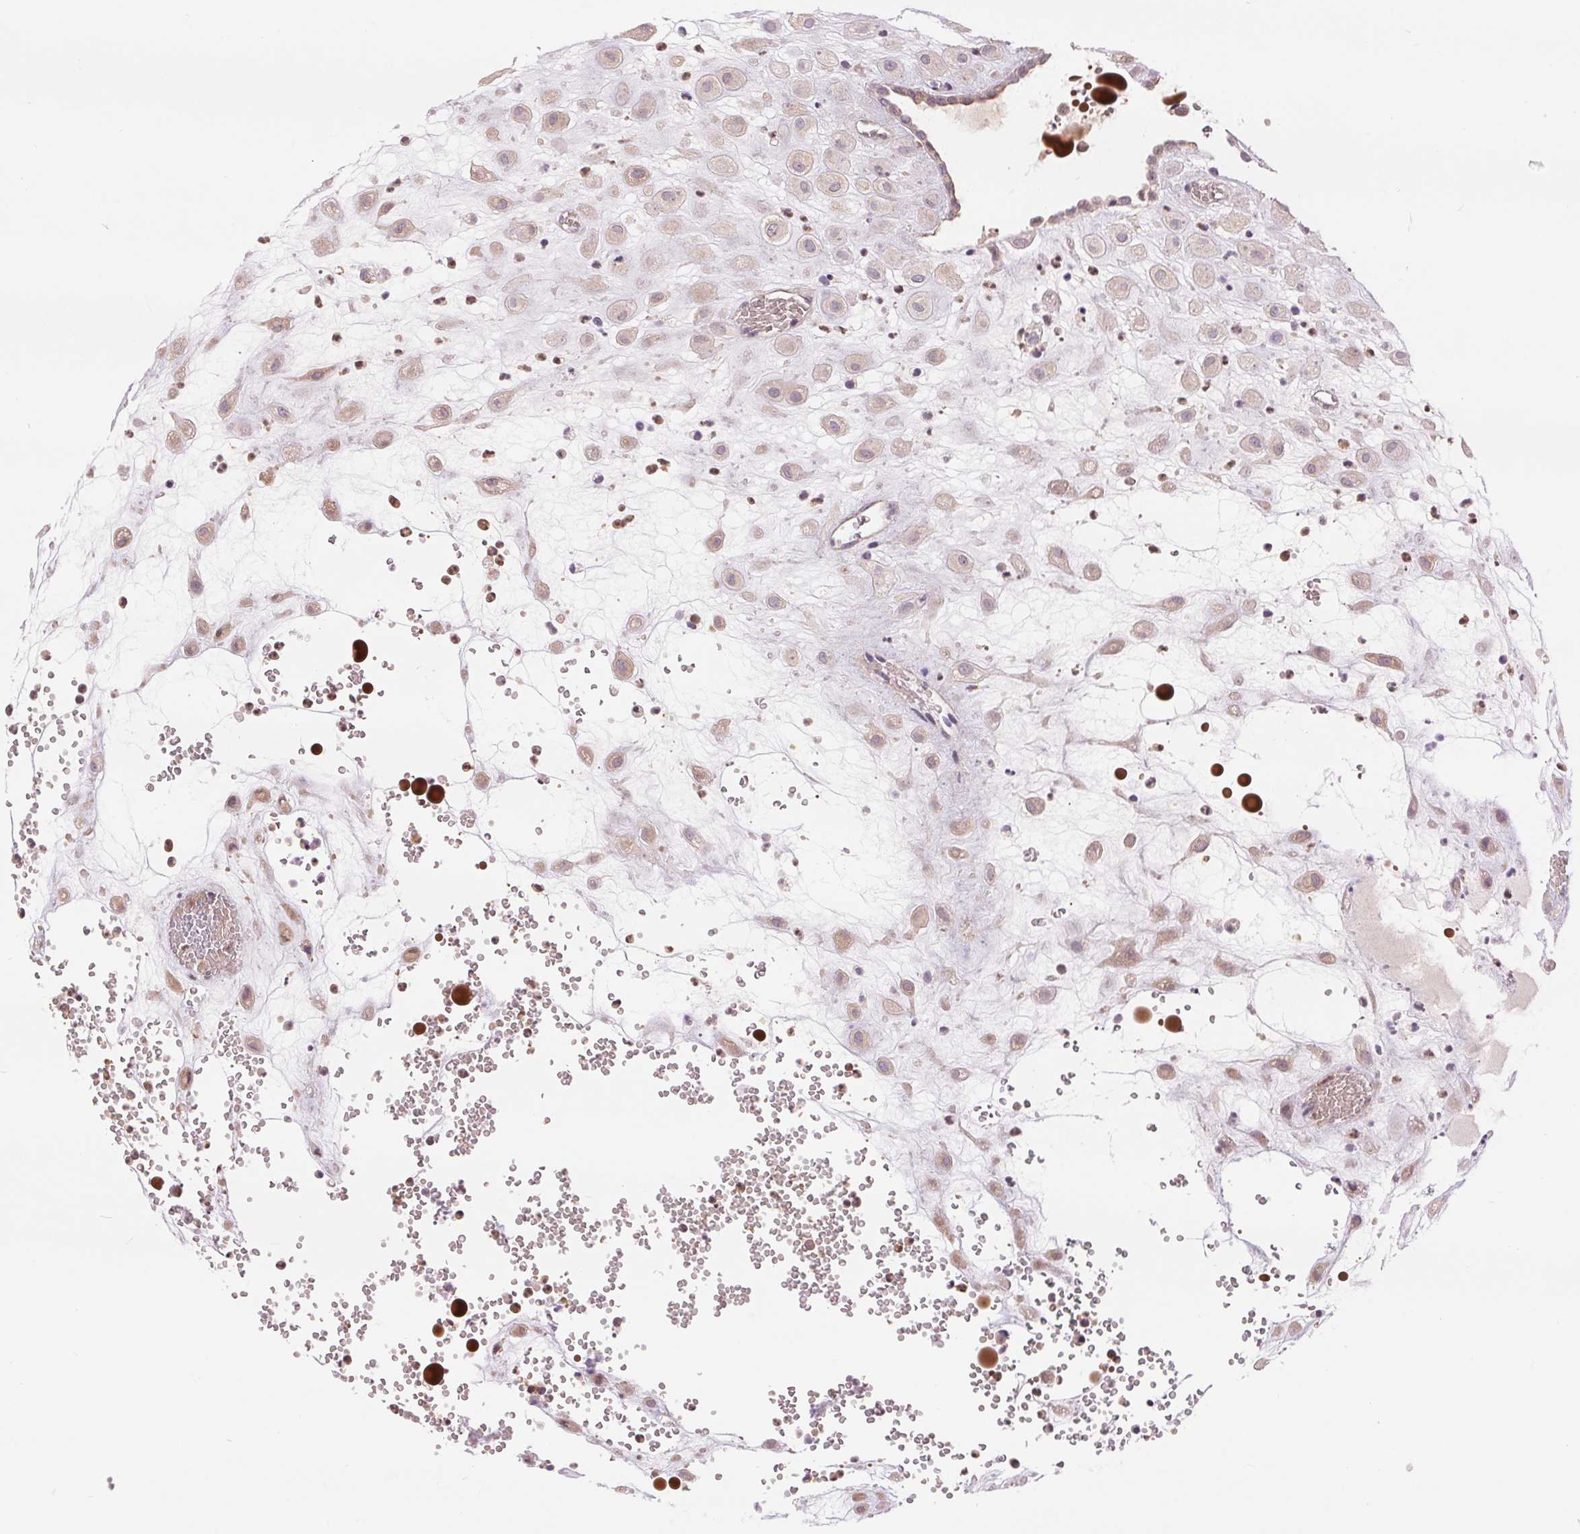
{"staining": {"intensity": "weak", "quantity": "<25%", "location": "cytoplasmic/membranous"}, "tissue": "placenta", "cell_type": "Decidual cells", "image_type": "normal", "snomed": [{"axis": "morphology", "description": "Normal tissue, NOS"}, {"axis": "topography", "description": "Placenta"}], "caption": "Decidual cells are negative for protein expression in normal human placenta. The staining is performed using DAB brown chromogen with nuclei counter-stained in using hematoxylin.", "gene": "RANBP3L", "patient": {"sex": "female", "age": 24}}